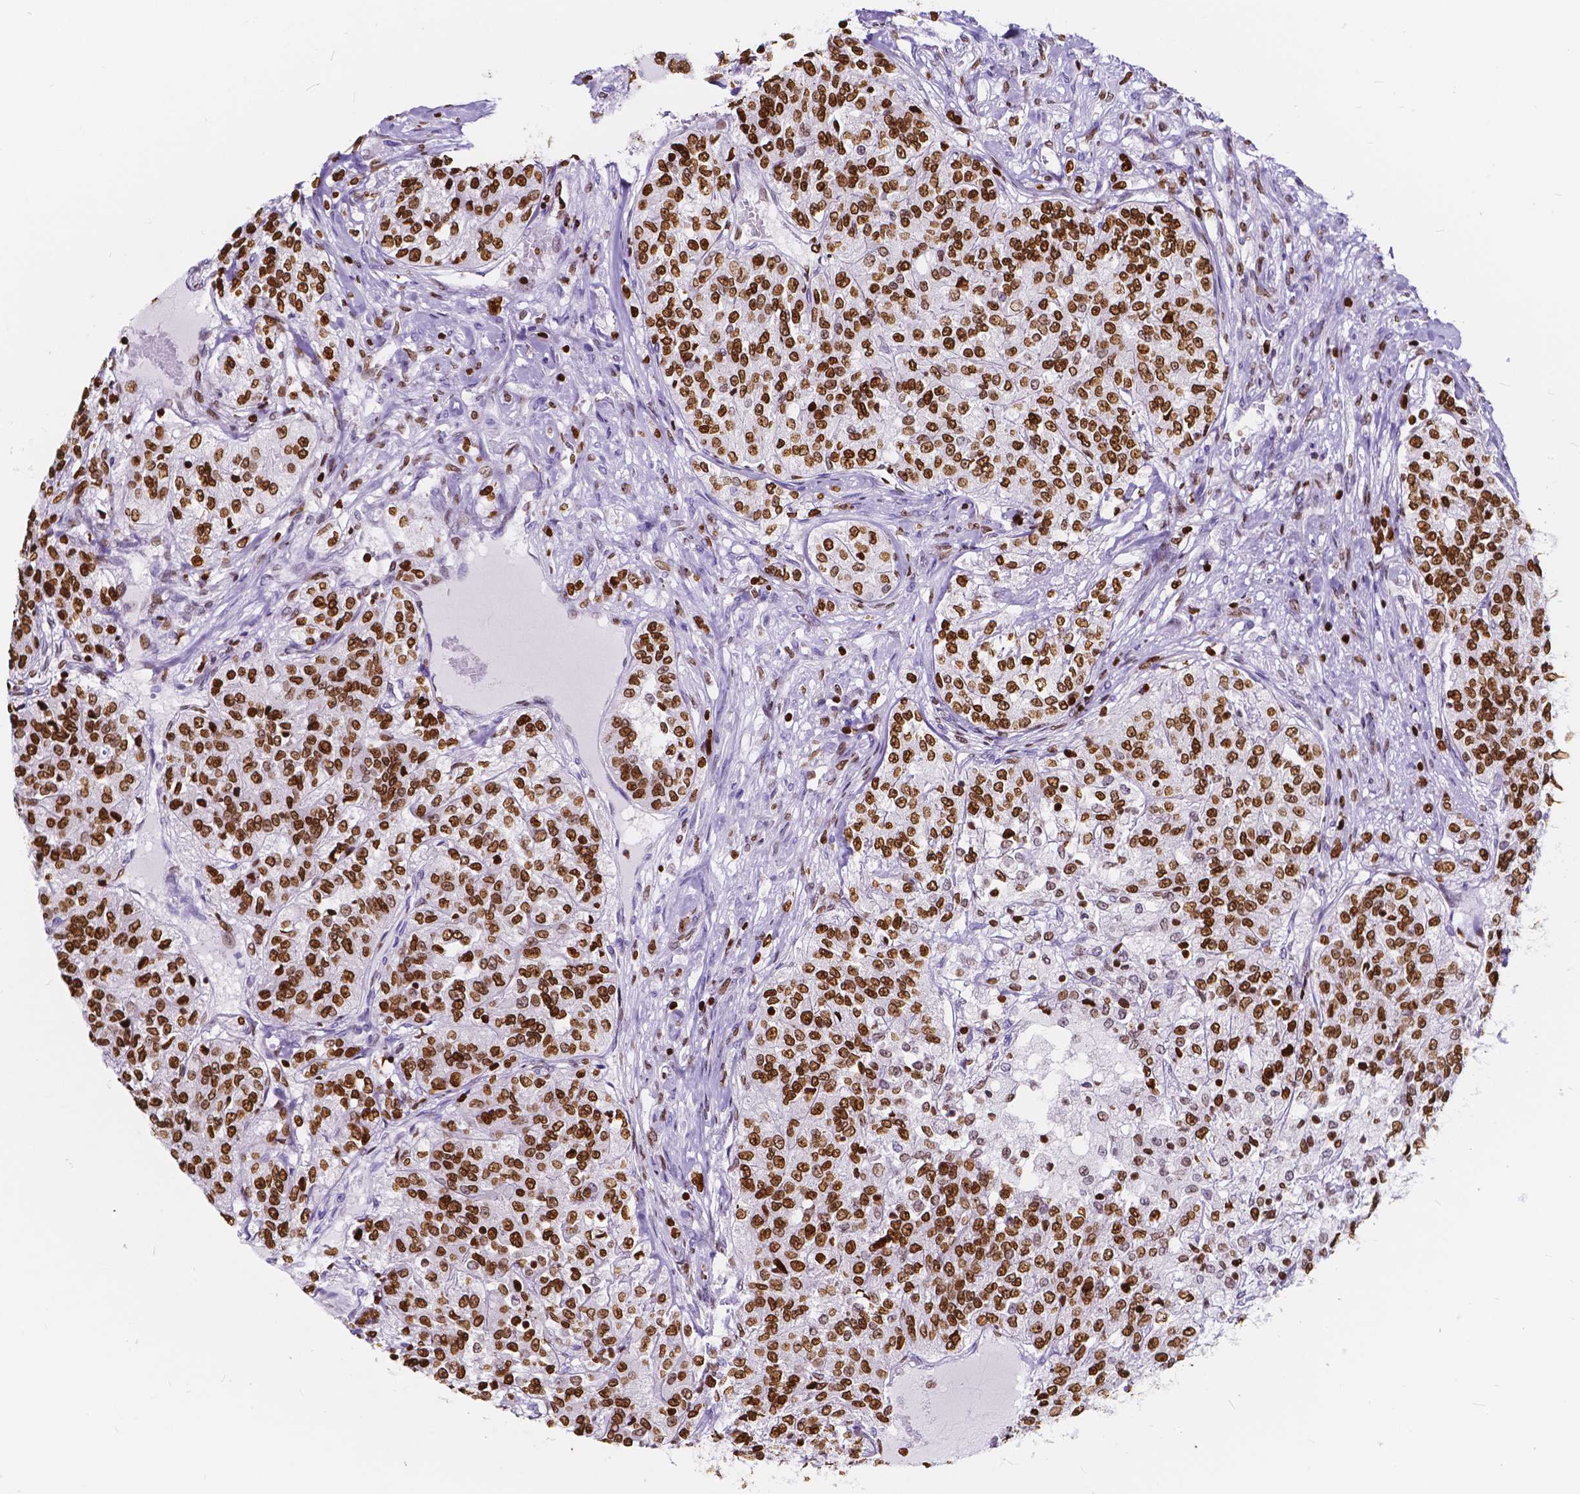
{"staining": {"intensity": "strong", "quantity": ">75%", "location": "nuclear"}, "tissue": "renal cancer", "cell_type": "Tumor cells", "image_type": "cancer", "snomed": [{"axis": "morphology", "description": "Adenocarcinoma, NOS"}, {"axis": "topography", "description": "Kidney"}], "caption": "Tumor cells exhibit strong nuclear expression in approximately >75% of cells in renal adenocarcinoma.", "gene": "CBY3", "patient": {"sex": "female", "age": 63}}